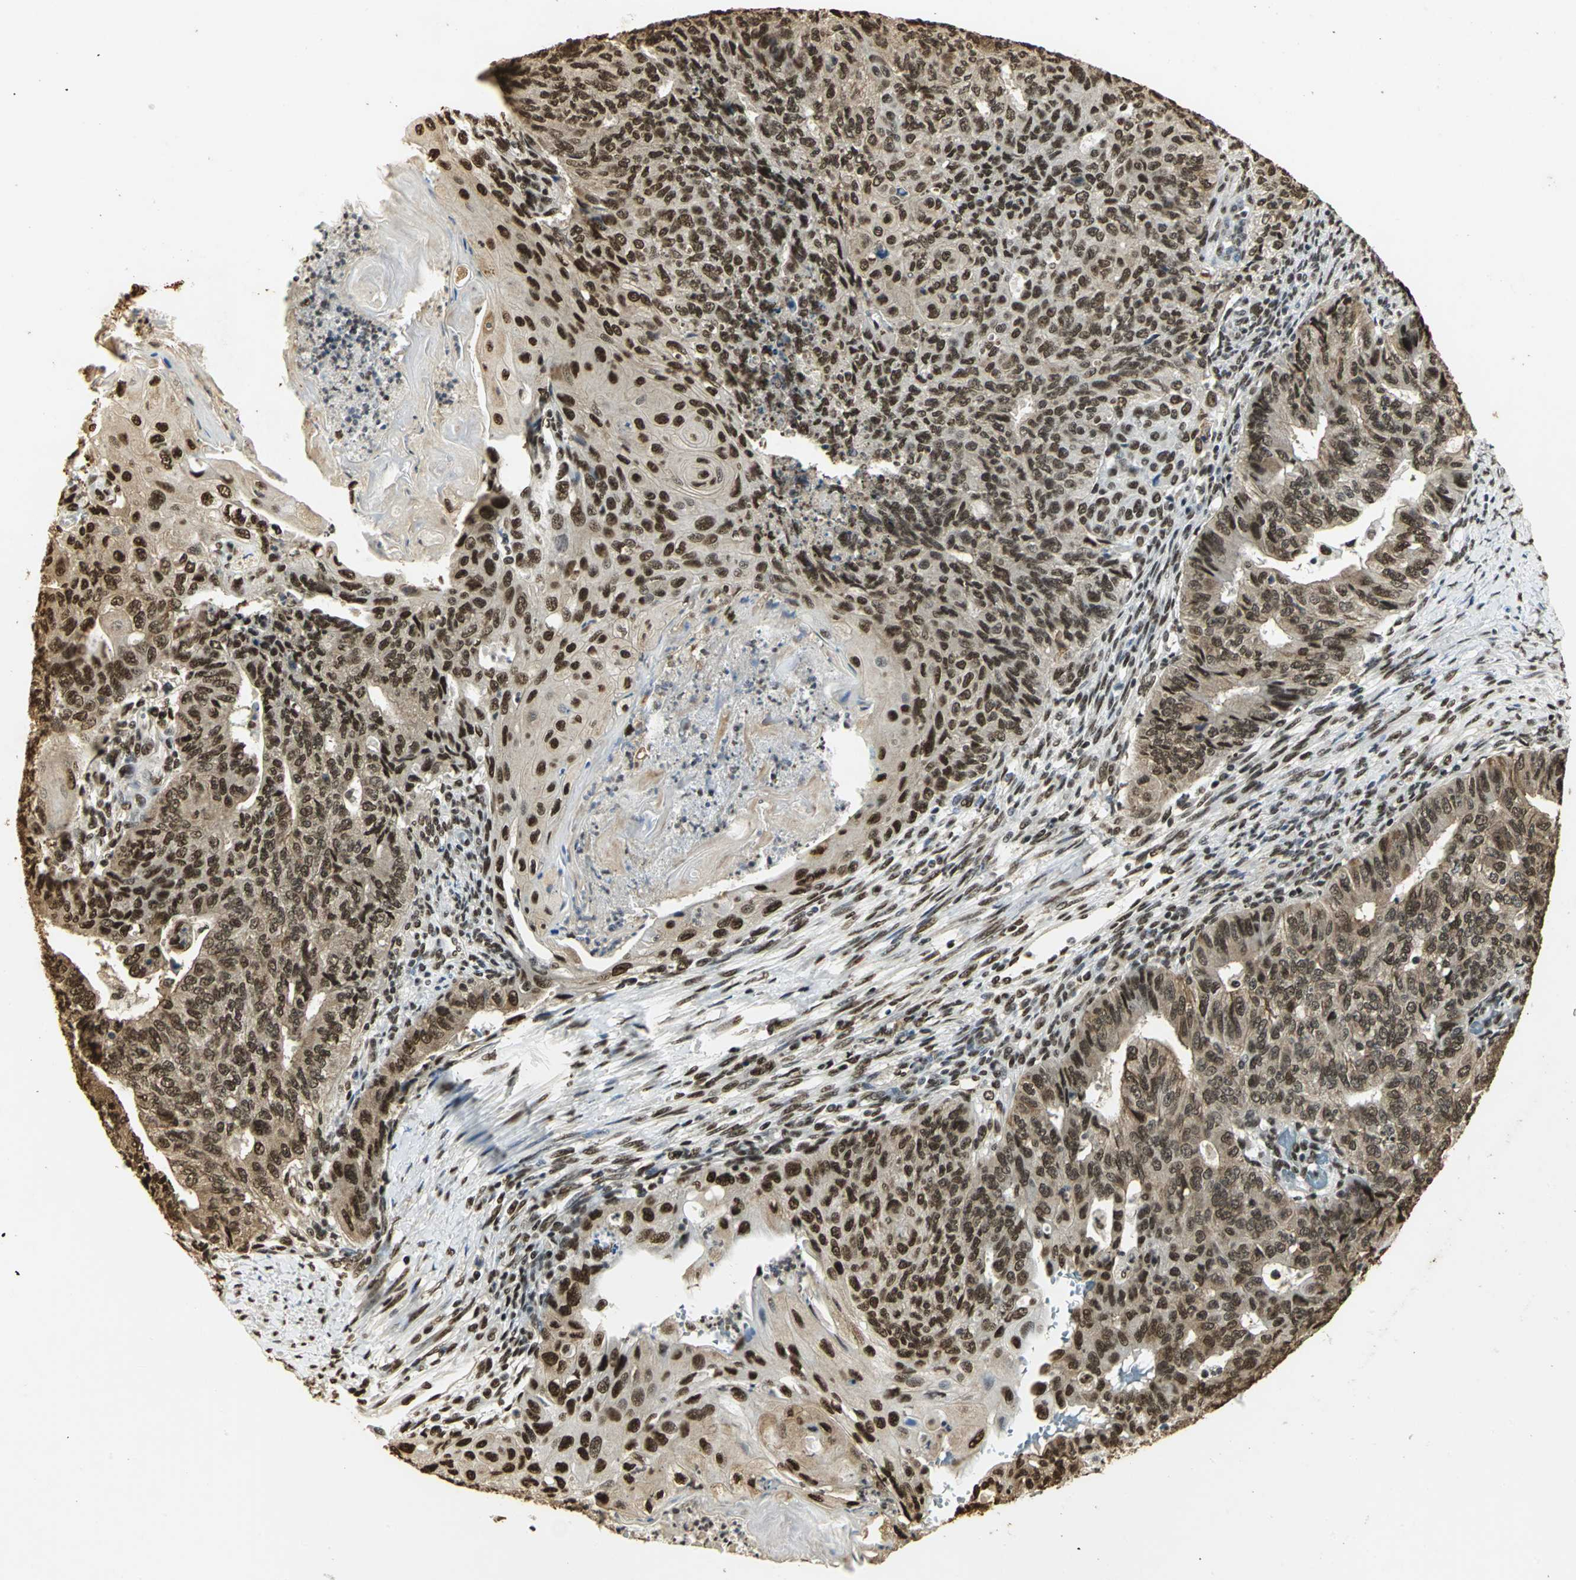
{"staining": {"intensity": "strong", "quantity": ">75%", "location": "cytoplasmic/membranous,nuclear"}, "tissue": "endometrial cancer", "cell_type": "Tumor cells", "image_type": "cancer", "snomed": [{"axis": "morphology", "description": "Neoplasm, malignant, NOS"}, {"axis": "topography", "description": "Endometrium"}], "caption": "IHC micrograph of neoplastic tissue: human endometrial cancer (malignant neoplasm) stained using immunohistochemistry (IHC) shows high levels of strong protein expression localized specifically in the cytoplasmic/membranous and nuclear of tumor cells, appearing as a cytoplasmic/membranous and nuclear brown color.", "gene": "SET", "patient": {"sex": "female", "age": 74}}